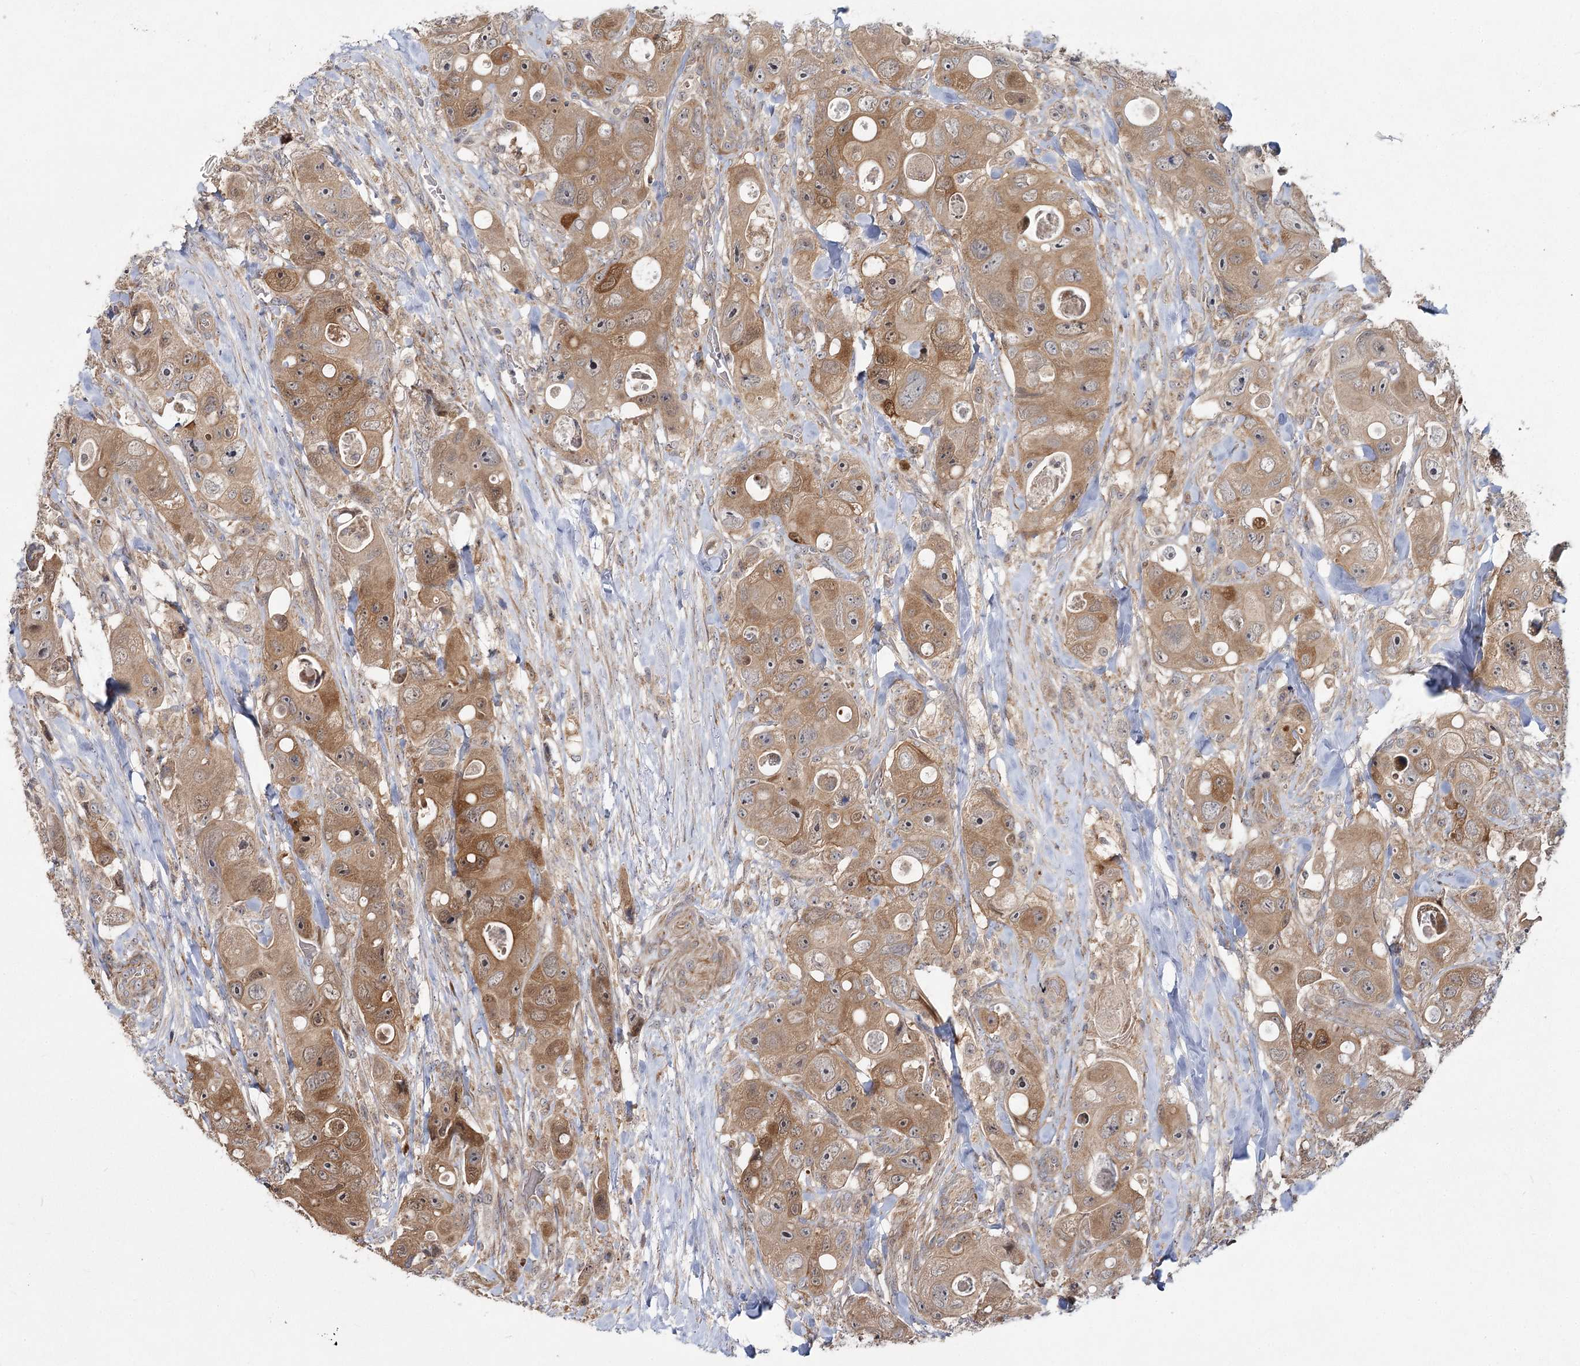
{"staining": {"intensity": "moderate", "quantity": ">75%", "location": "cytoplasmic/membranous"}, "tissue": "colorectal cancer", "cell_type": "Tumor cells", "image_type": "cancer", "snomed": [{"axis": "morphology", "description": "Adenocarcinoma, NOS"}, {"axis": "topography", "description": "Colon"}], "caption": "Protein expression by immunohistochemistry displays moderate cytoplasmic/membranous staining in approximately >75% of tumor cells in colorectal adenocarcinoma. The staining was performed using DAB, with brown indicating positive protein expression. Nuclei are stained blue with hematoxylin.", "gene": "TBC1D9B", "patient": {"sex": "female", "age": 46}}